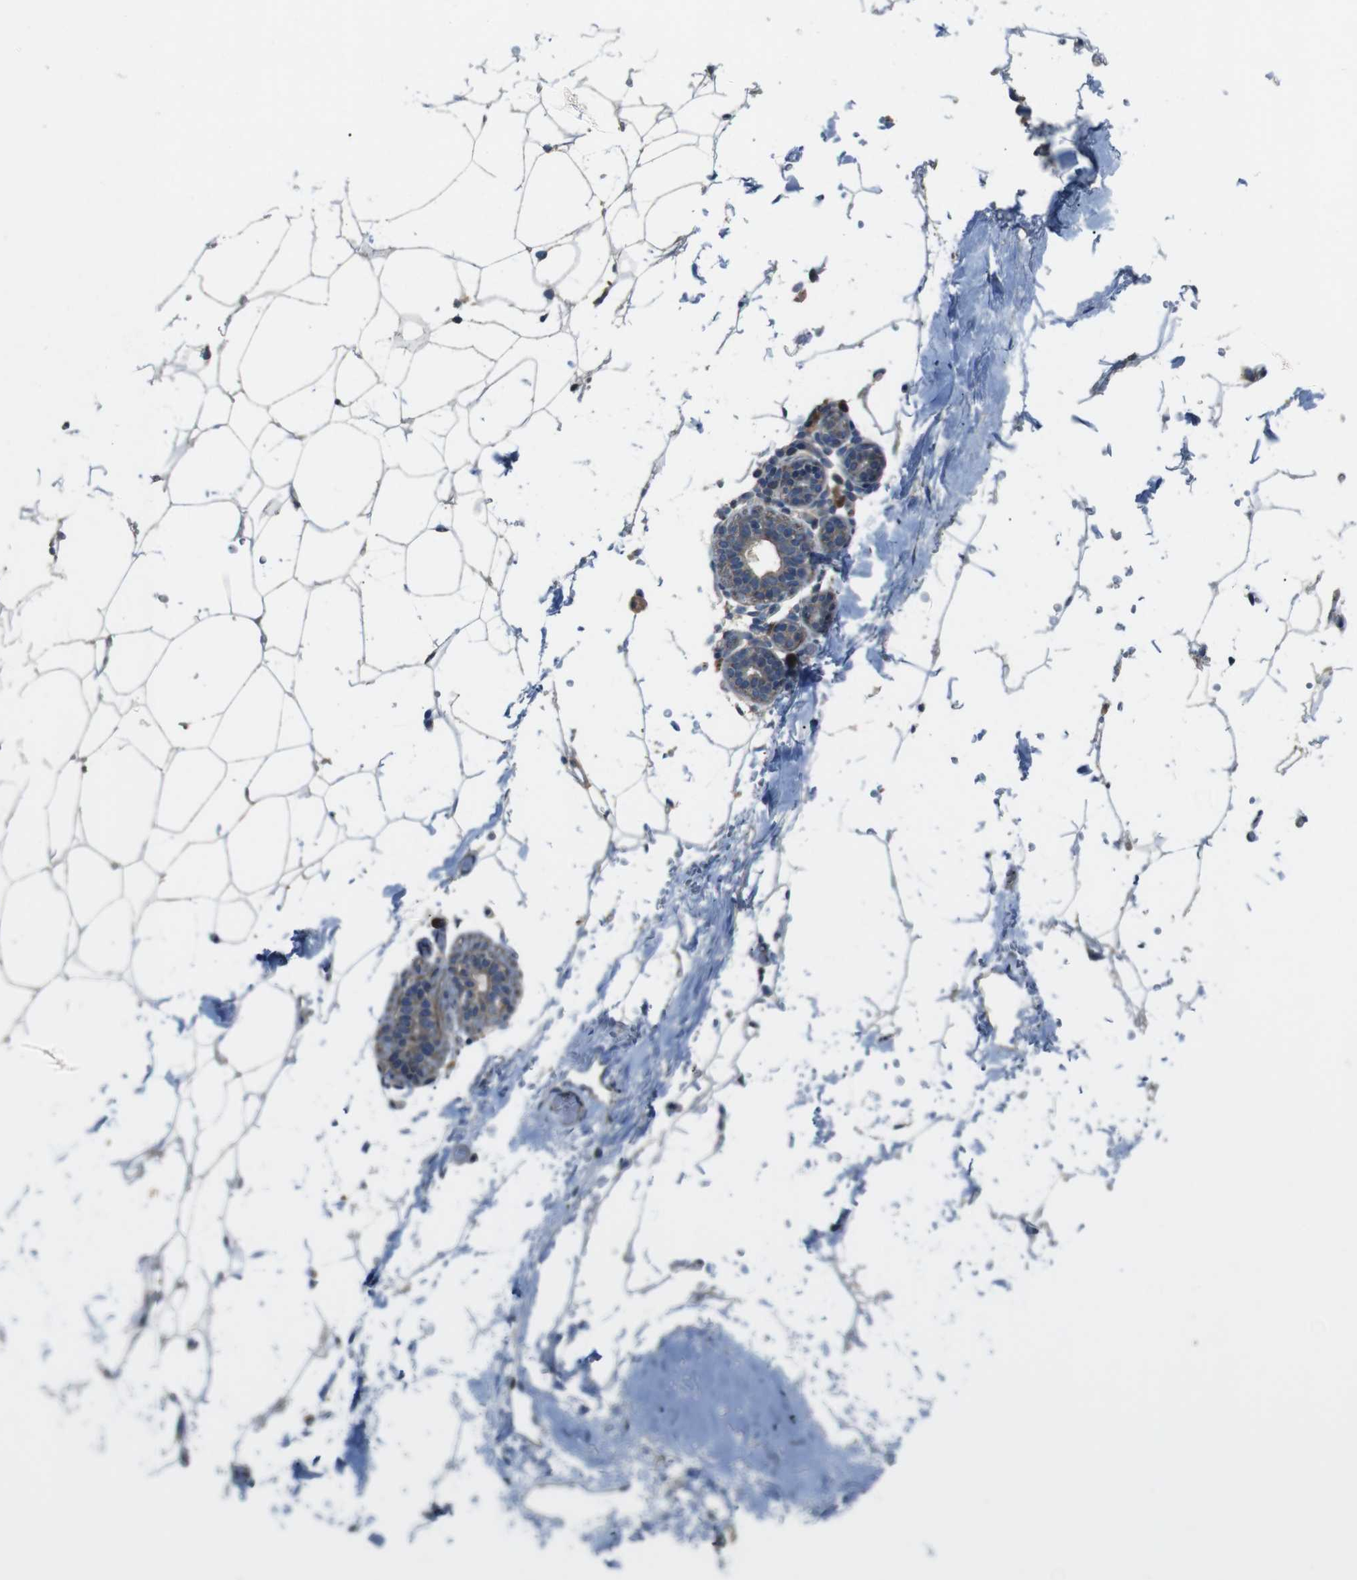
{"staining": {"intensity": "weak", "quantity": "25%-75%", "location": "cytoplasmic/membranous"}, "tissue": "adipose tissue", "cell_type": "Adipocytes", "image_type": "normal", "snomed": [{"axis": "morphology", "description": "Normal tissue, NOS"}, {"axis": "topography", "description": "Breast"}, {"axis": "topography", "description": "Soft tissue"}], "caption": "This histopathology image exhibits IHC staining of normal human adipose tissue, with low weak cytoplasmic/membranous expression in about 25%-75% of adipocytes.", "gene": "FUT2", "patient": {"sex": "female", "age": 75}}